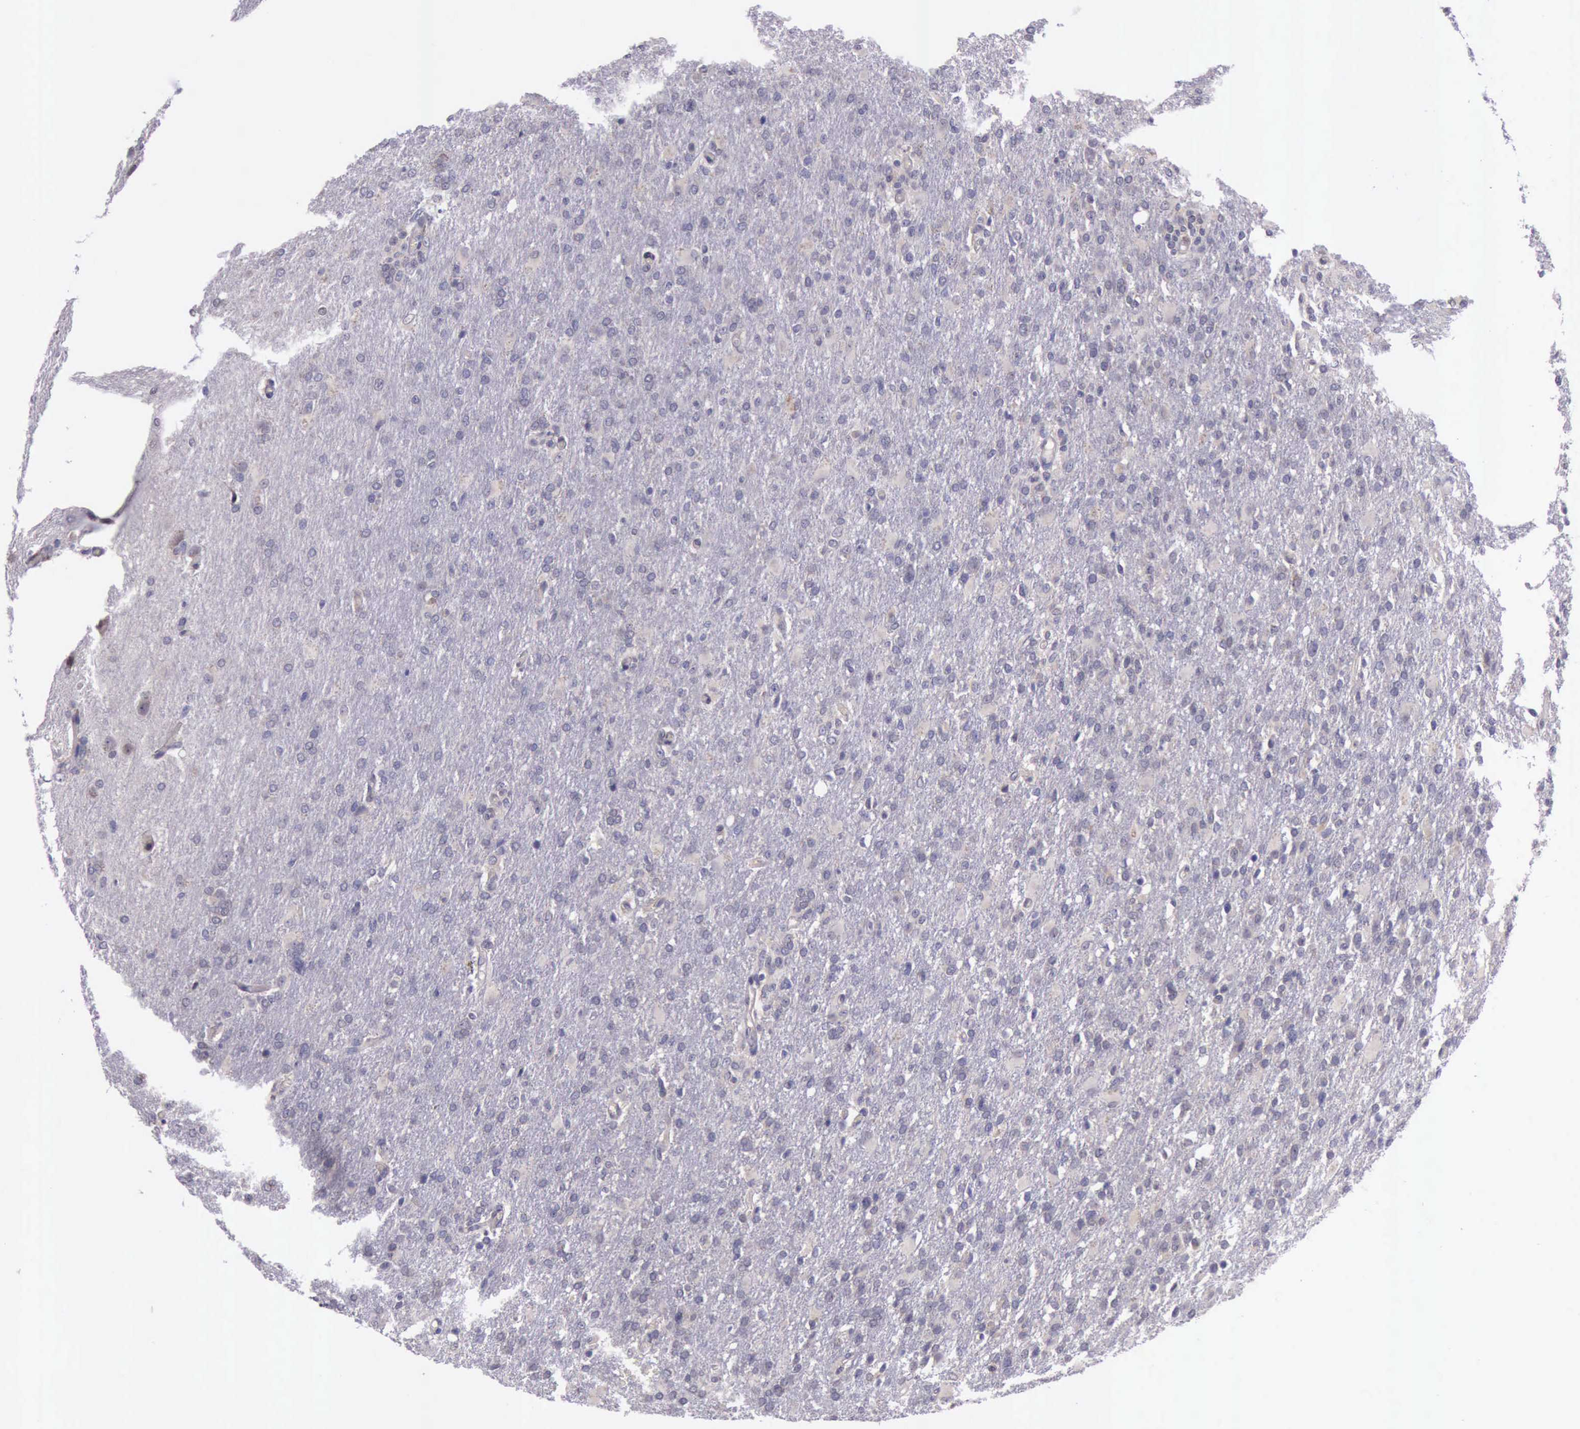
{"staining": {"intensity": "negative", "quantity": "none", "location": "none"}, "tissue": "glioma", "cell_type": "Tumor cells", "image_type": "cancer", "snomed": [{"axis": "morphology", "description": "Glioma, malignant, High grade"}, {"axis": "topography", "description": "Brain"}], "caption": "Malignant high-grade glioma was stained to show a protein in brown. There is no significant positivity in tumor cells.", "gene": "PLEK2", "patient": {"sex": "male", "age": 68}}